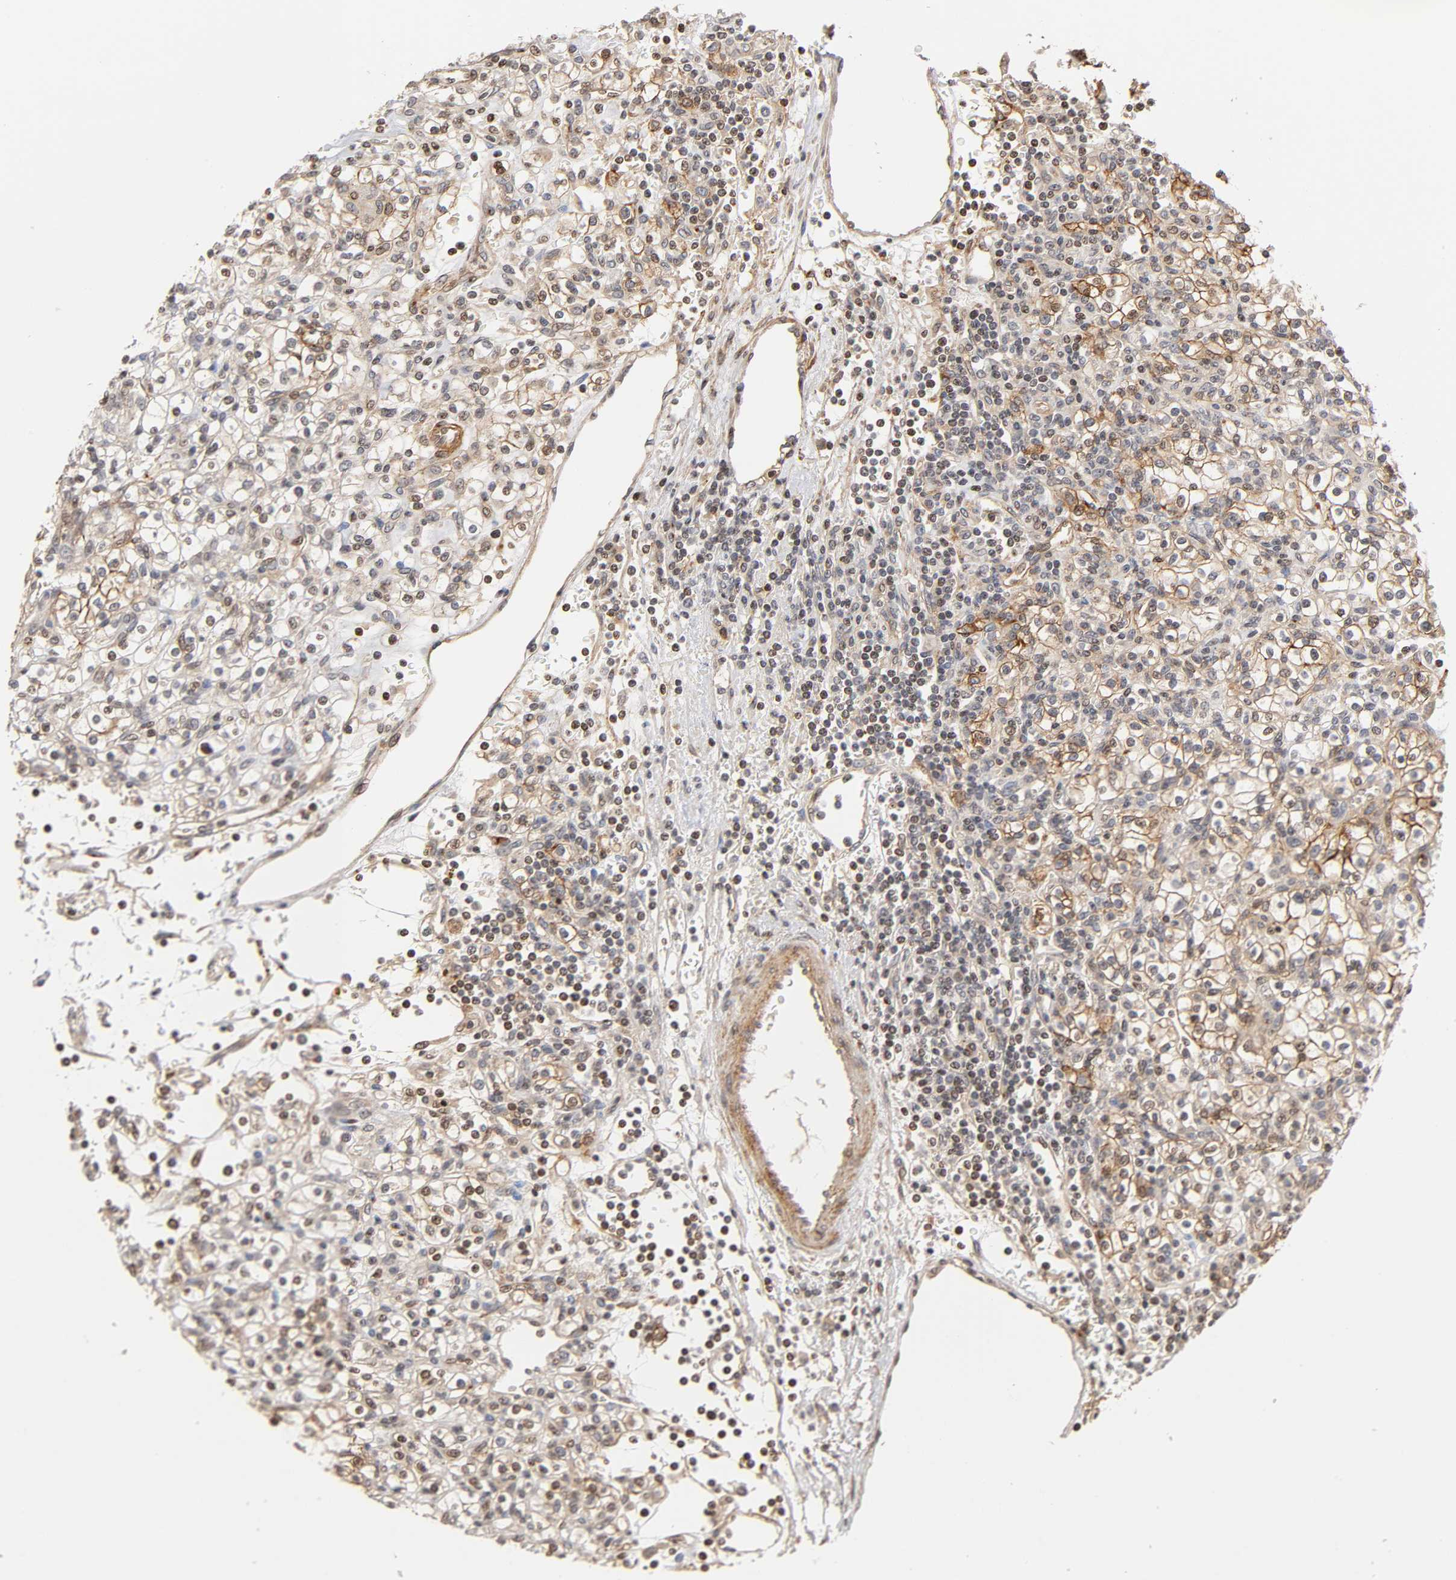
{"staining": {"intensity": "moderate", "quantity": "25%-75%", "location": "cytoplasmic/membranous"}, "tissue": "renal cancer", "cell_type": "Tumor cells", "image_type": "cancer", "snomed": [{"axis": "morphology", "description": "Normal tissue, NOS"}, {"axis": "morphology", "description": "Adenocarcinoma, NOS"}, {"axis": "topography", "description": "Kidney"}], "caption": "Immunohistochemical staining of adenocarcinoma (renal) exhibits medium levels of moderate cytoplasmic/membranous expression in about 25%-75% of tumor cells.", "gene": "ITGAV", "patient": {"sex": "female", "age": 55}}